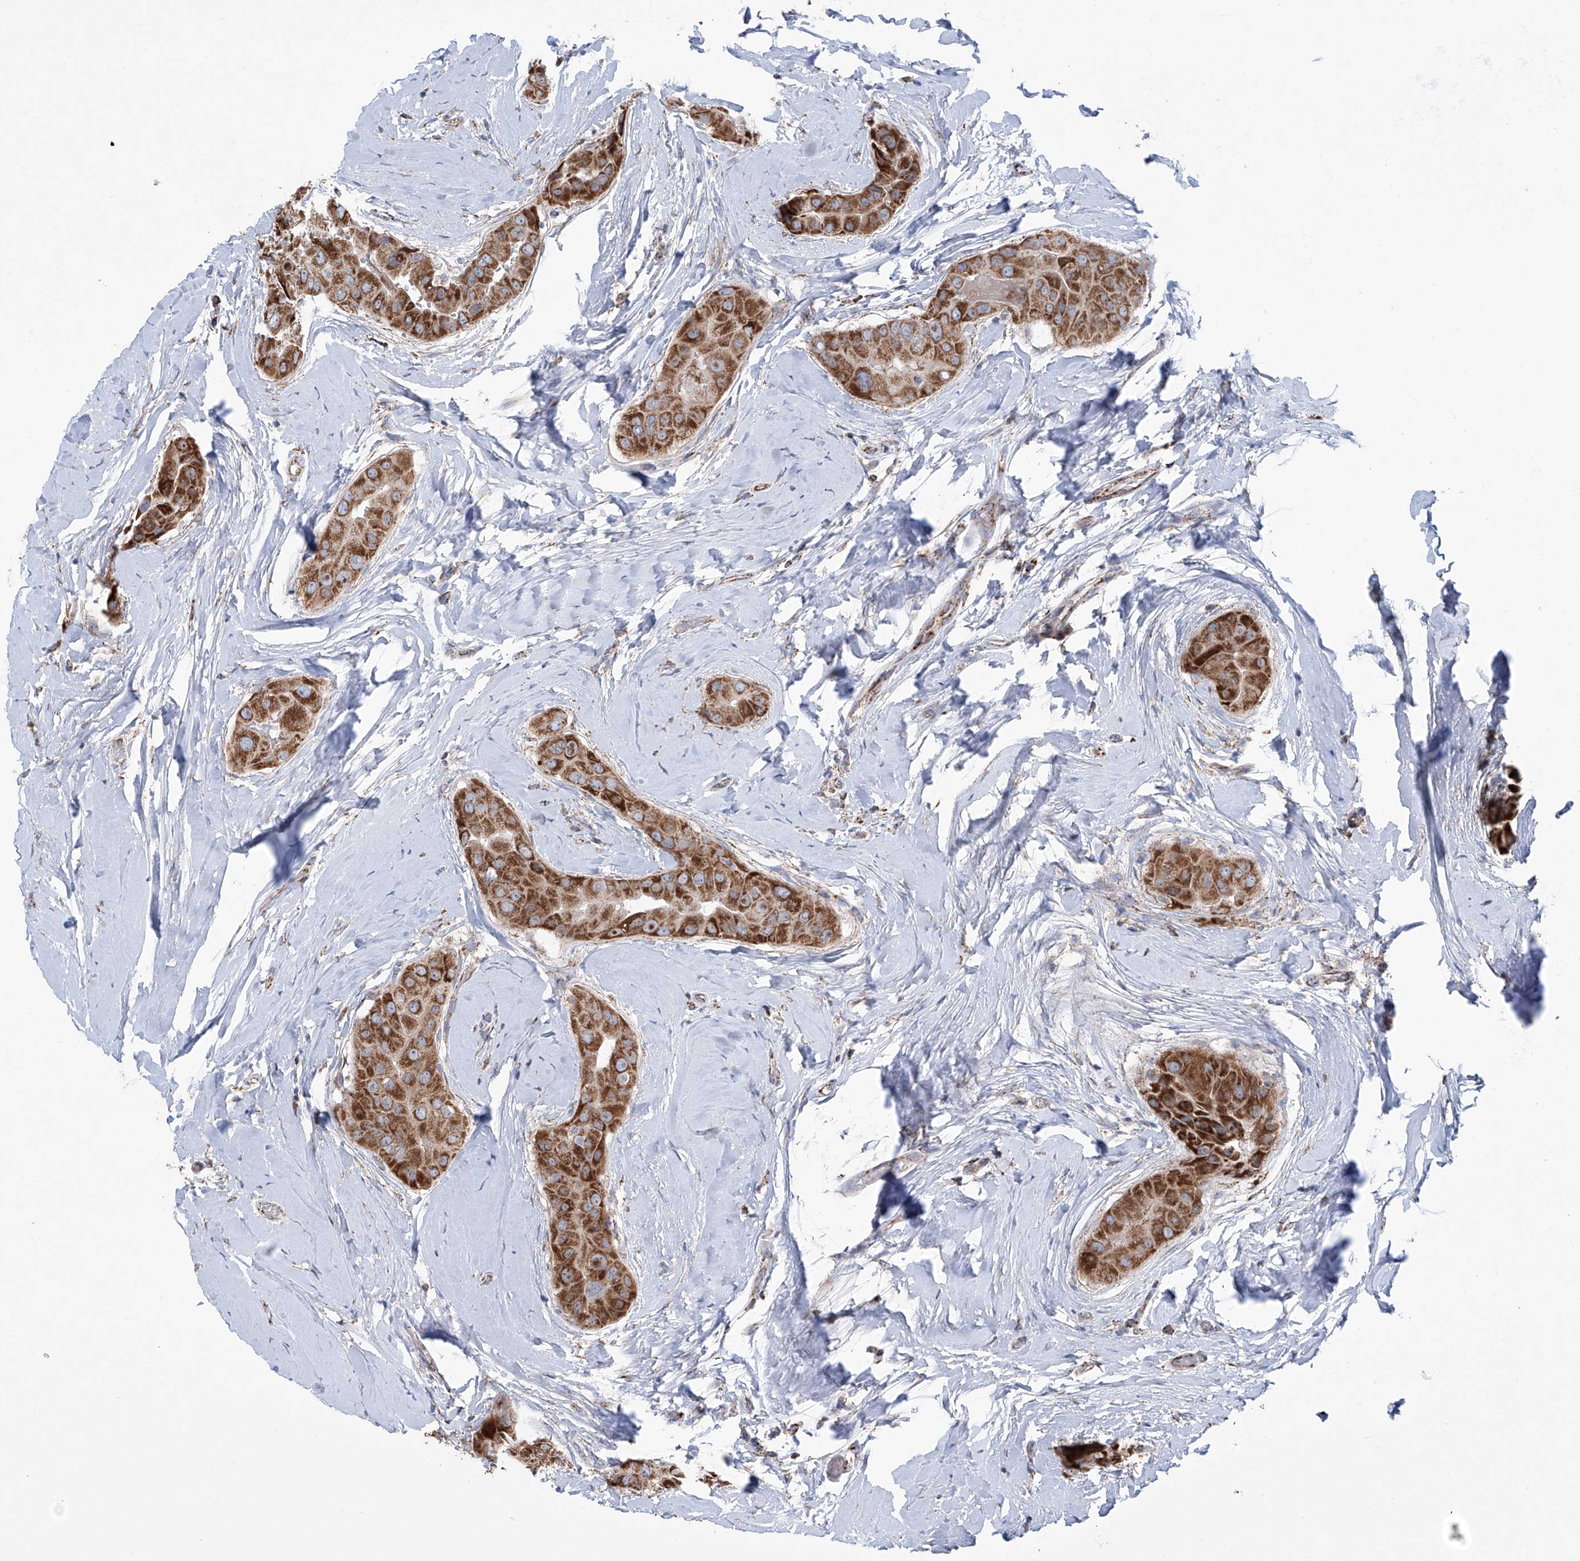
{"staining": {"intensity": "strong", "quantity": ">75%", "location": "cytoplasmic/membranous"}, "tissue": "thyroid cancer", "cell_type": "Tumor cells", "image_type": "cancer", "snomed": [{"axis": "morphology", "description": "Papillary adenocarcinoma, NOS"}, {"axis": "topography", "description": "Thyroid gland"}], "caption": "A high amount of strong cytoplasmic/membranous positivity is appreciated in about >75% of tumor cells in thyroid papillary adenocarcinoma tissue.", "gene": "ALDH6A1", "patient": {"sex": "male", "age": 33}}